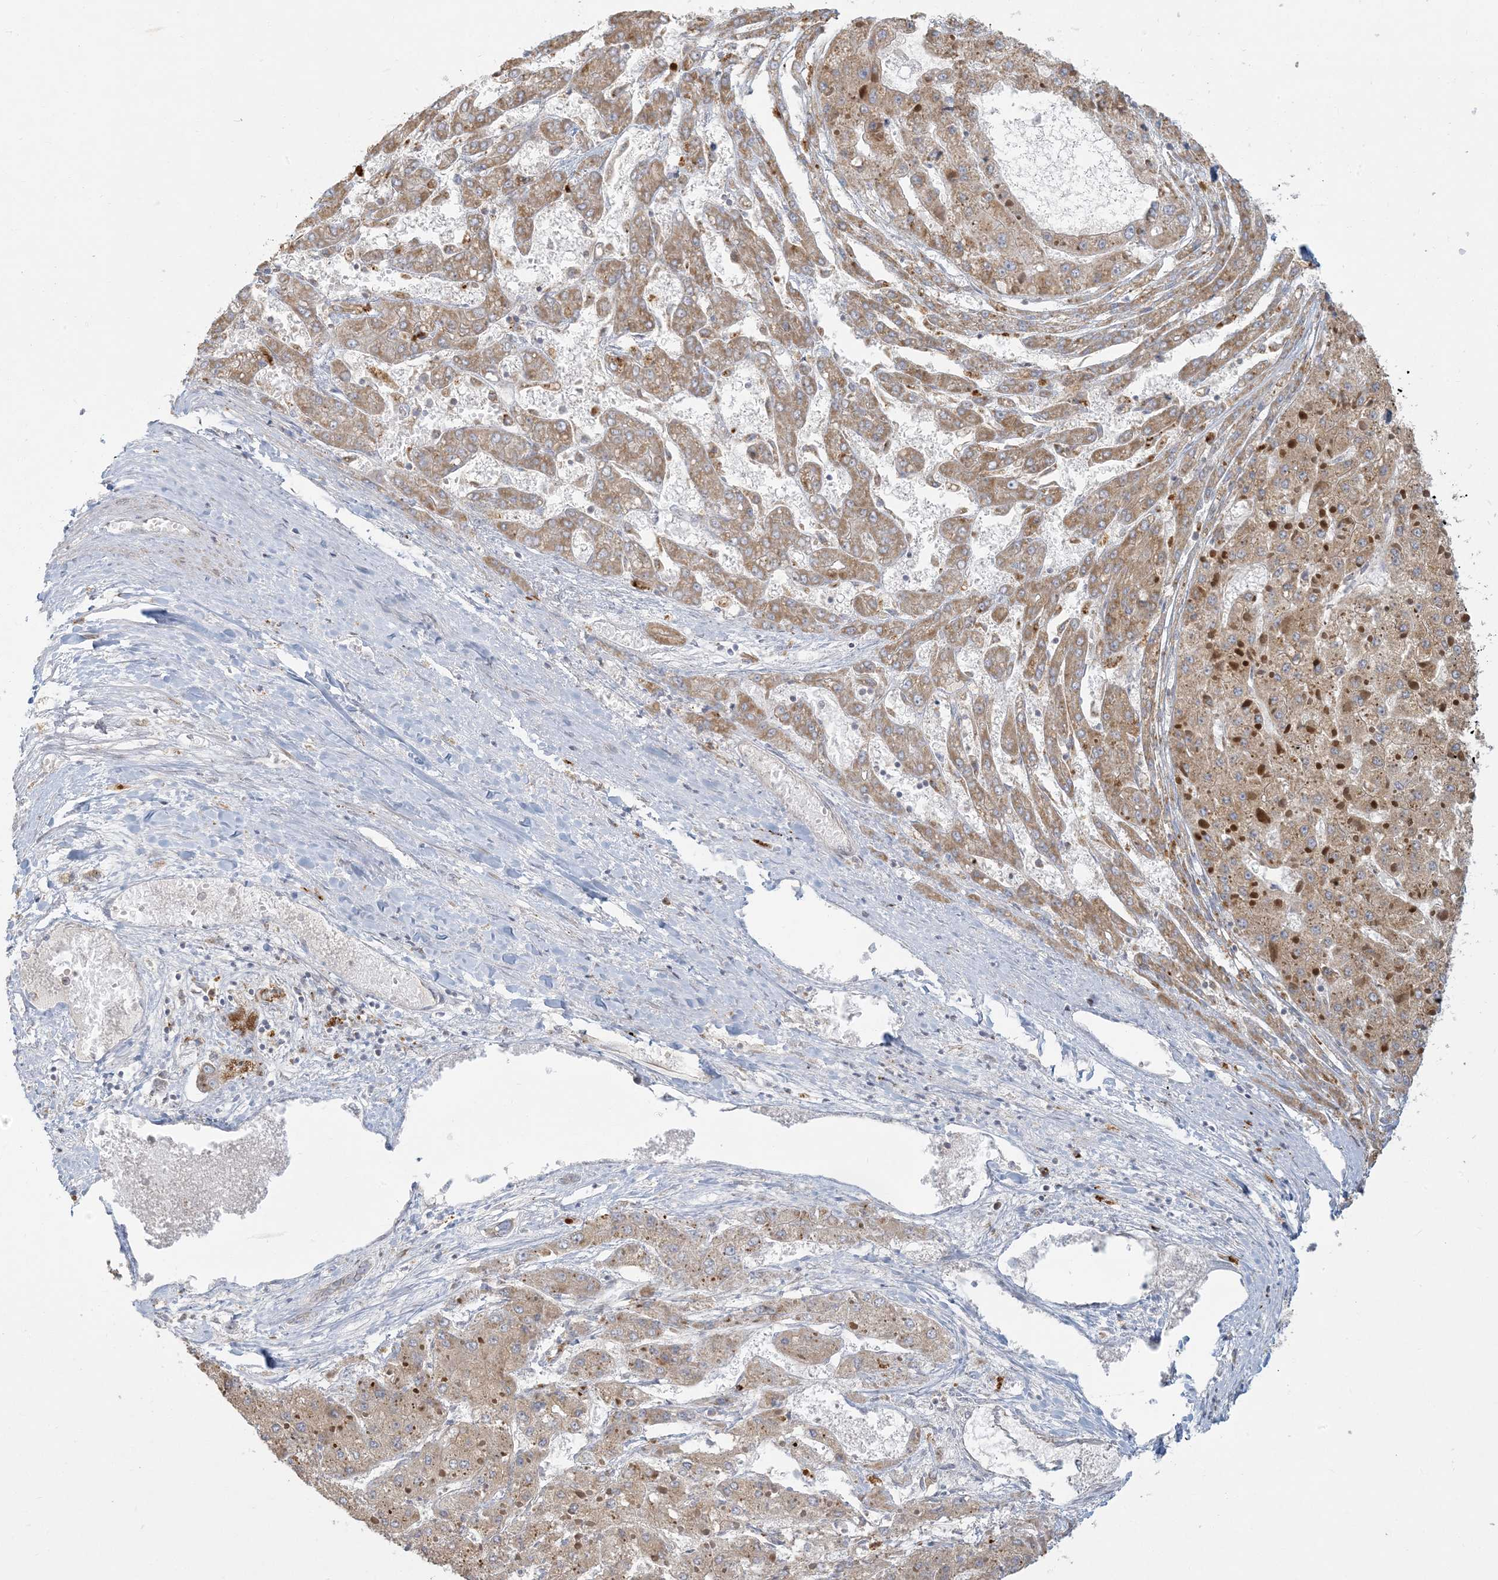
{"staining": {"intensity": "moderate", "quantity": ">75%", "location": "cytoplasmic/membranous"}, "tissue": "liver cancer", "cell_type": "Tumor cells", "image_type": "cancer", "snomed": [{"axis": "morphology", "description": "Carcinoma, Hepatocellular, NOS"}, {"axis": "topography", "description": "Liver"}], "caption": "IHC (DAB) staining of liver cancer displays moderate cytoplasmic/membranous protein positivity in about >75% of tumor cells.", "gene": "MCAT", "patient": {"sex": "female", "age": 73}}